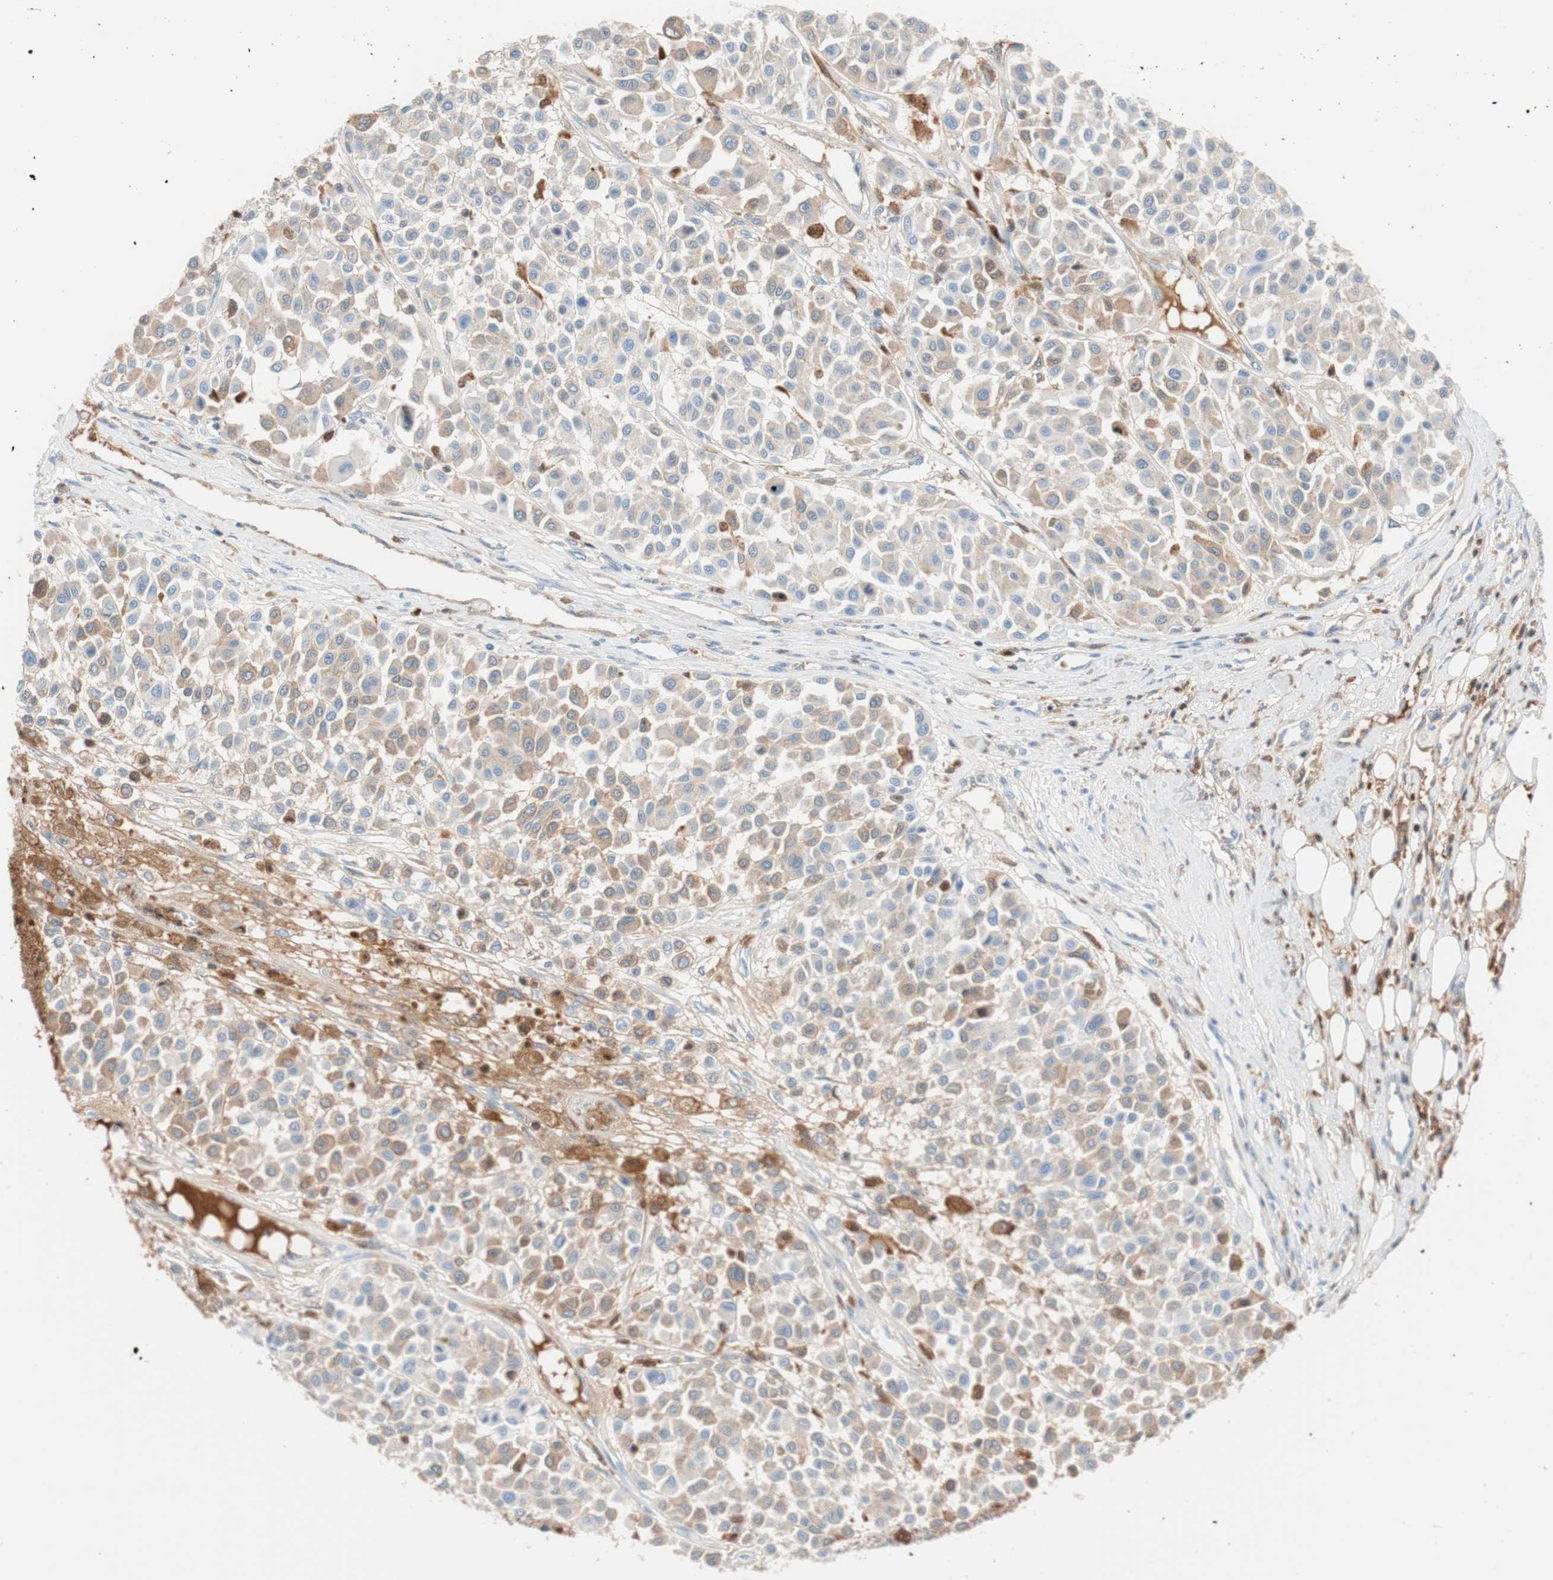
{"staining": {"intensity": "weak", "quantity": "25%-75%", "location": "cytoplasmic/membranous"}, "tissue": "melanoma", "cell_type": "Tumor cells", "image_type": "cancer", "snomed": [{"axis": "morphology", "description": "Malignant melanoma, Metastatic site"}, {"axis": "topography", "description": "Soft tissue"}], "caption": "This is a photomicrograph of immunohistochemistry staining of melanoma, which shows weak staining in the cytoplasmic/membranous of tumor cells.", "gene": "RBP4", "patient": {"sex": "male", "age": 41}}